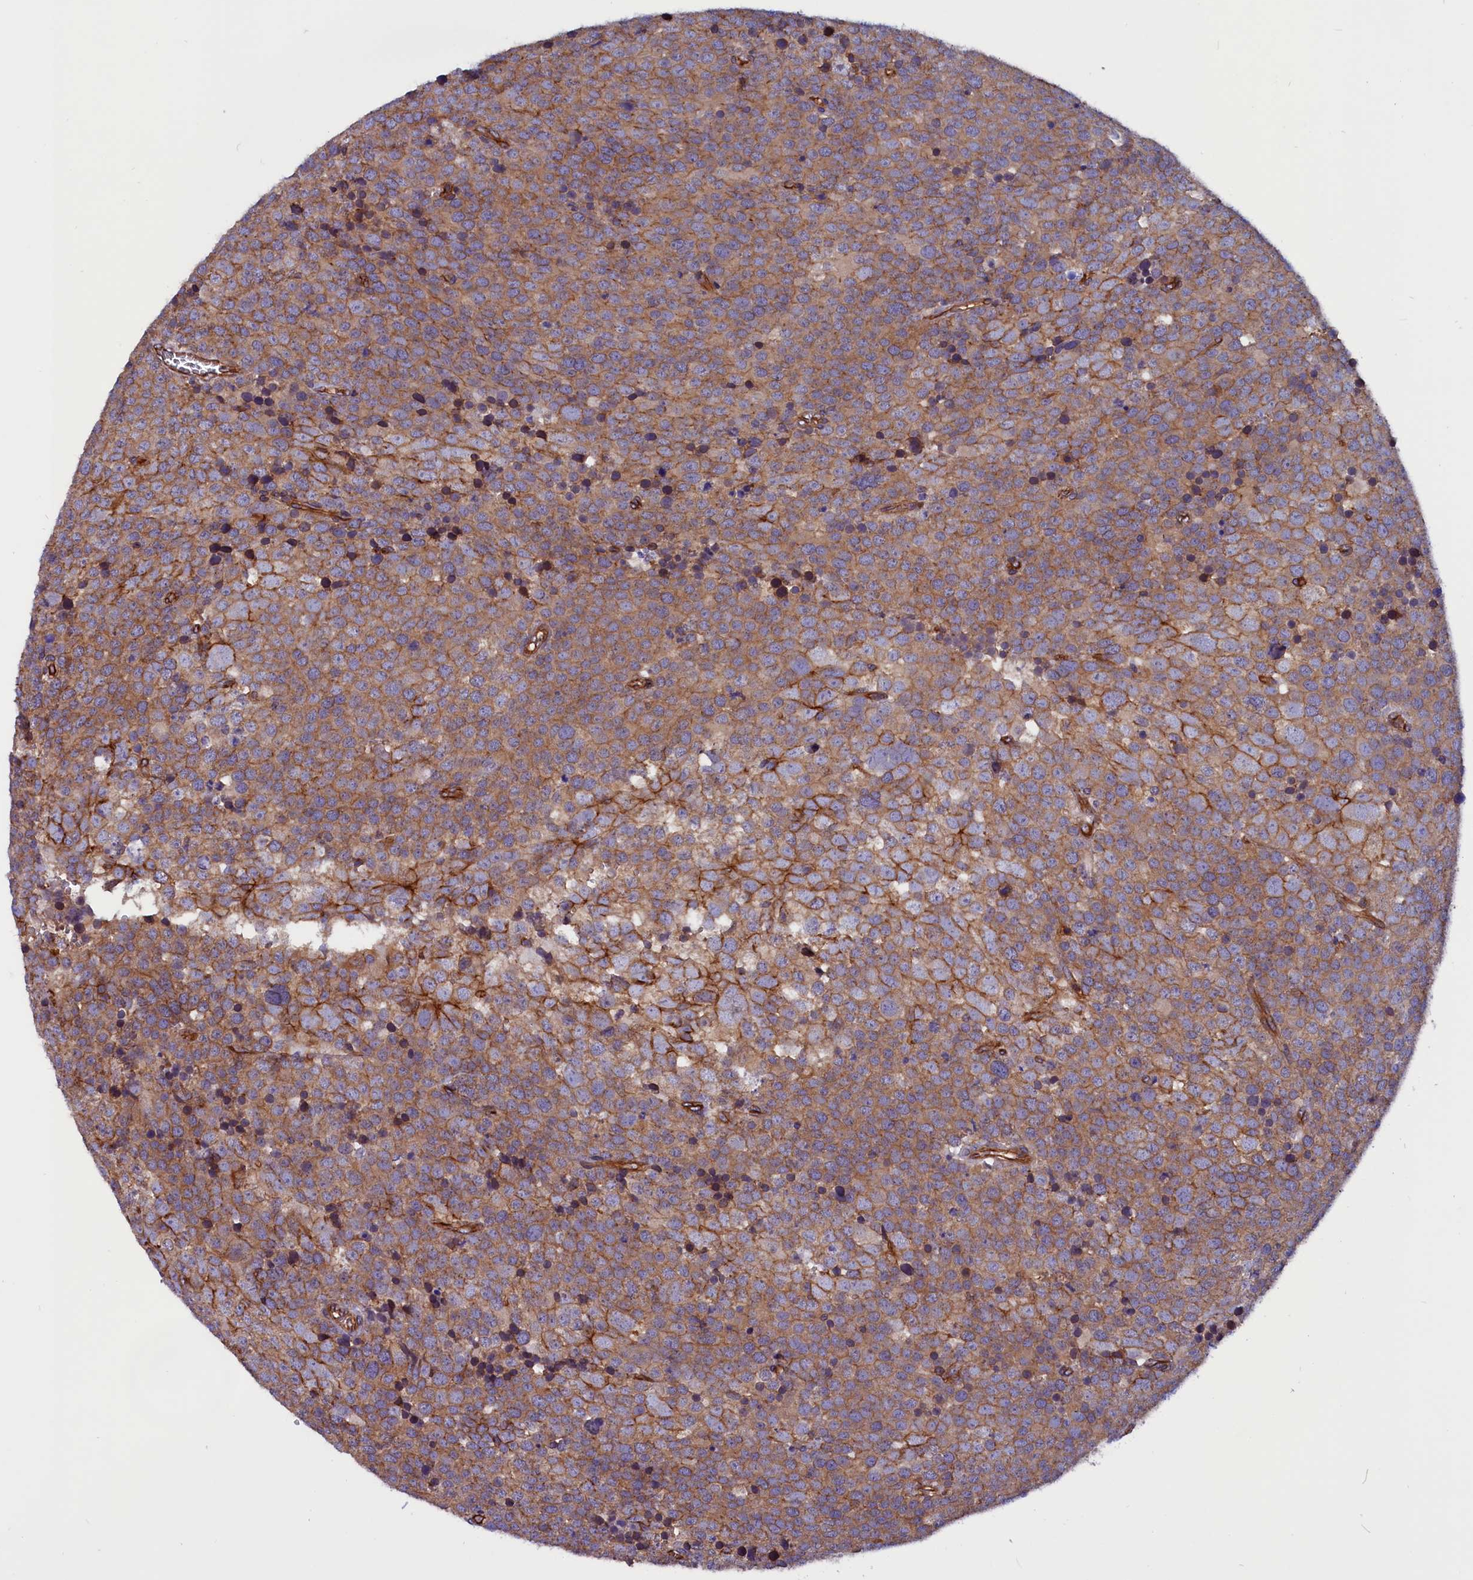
{"staining": {"intensity": "moderate", "quantity": ">75%", "location": "cytoplasmic/membranous"}, "tissue": "testis cancer", "cell_type": "Tumor cells", "image_type": "cancer", "snomed": [{"axis": "morphology", "description": "Seminoma, NOS"}, {"axis": "topography", "description": "Testis"}], "caption": "Immunohistochemistry (DAB) staining of human testis seminoma shows moderate cytoplasmic/membranous protein expression in about >75% of tumor cells. Using DAB (3,3'-diaminobenzidine) (brown) and hematoxylin (blue) stains, captured at high magnification using brightfield microscopy.", "gene": "ZNF749", "patient": {"sex": "male", "age": 71}}